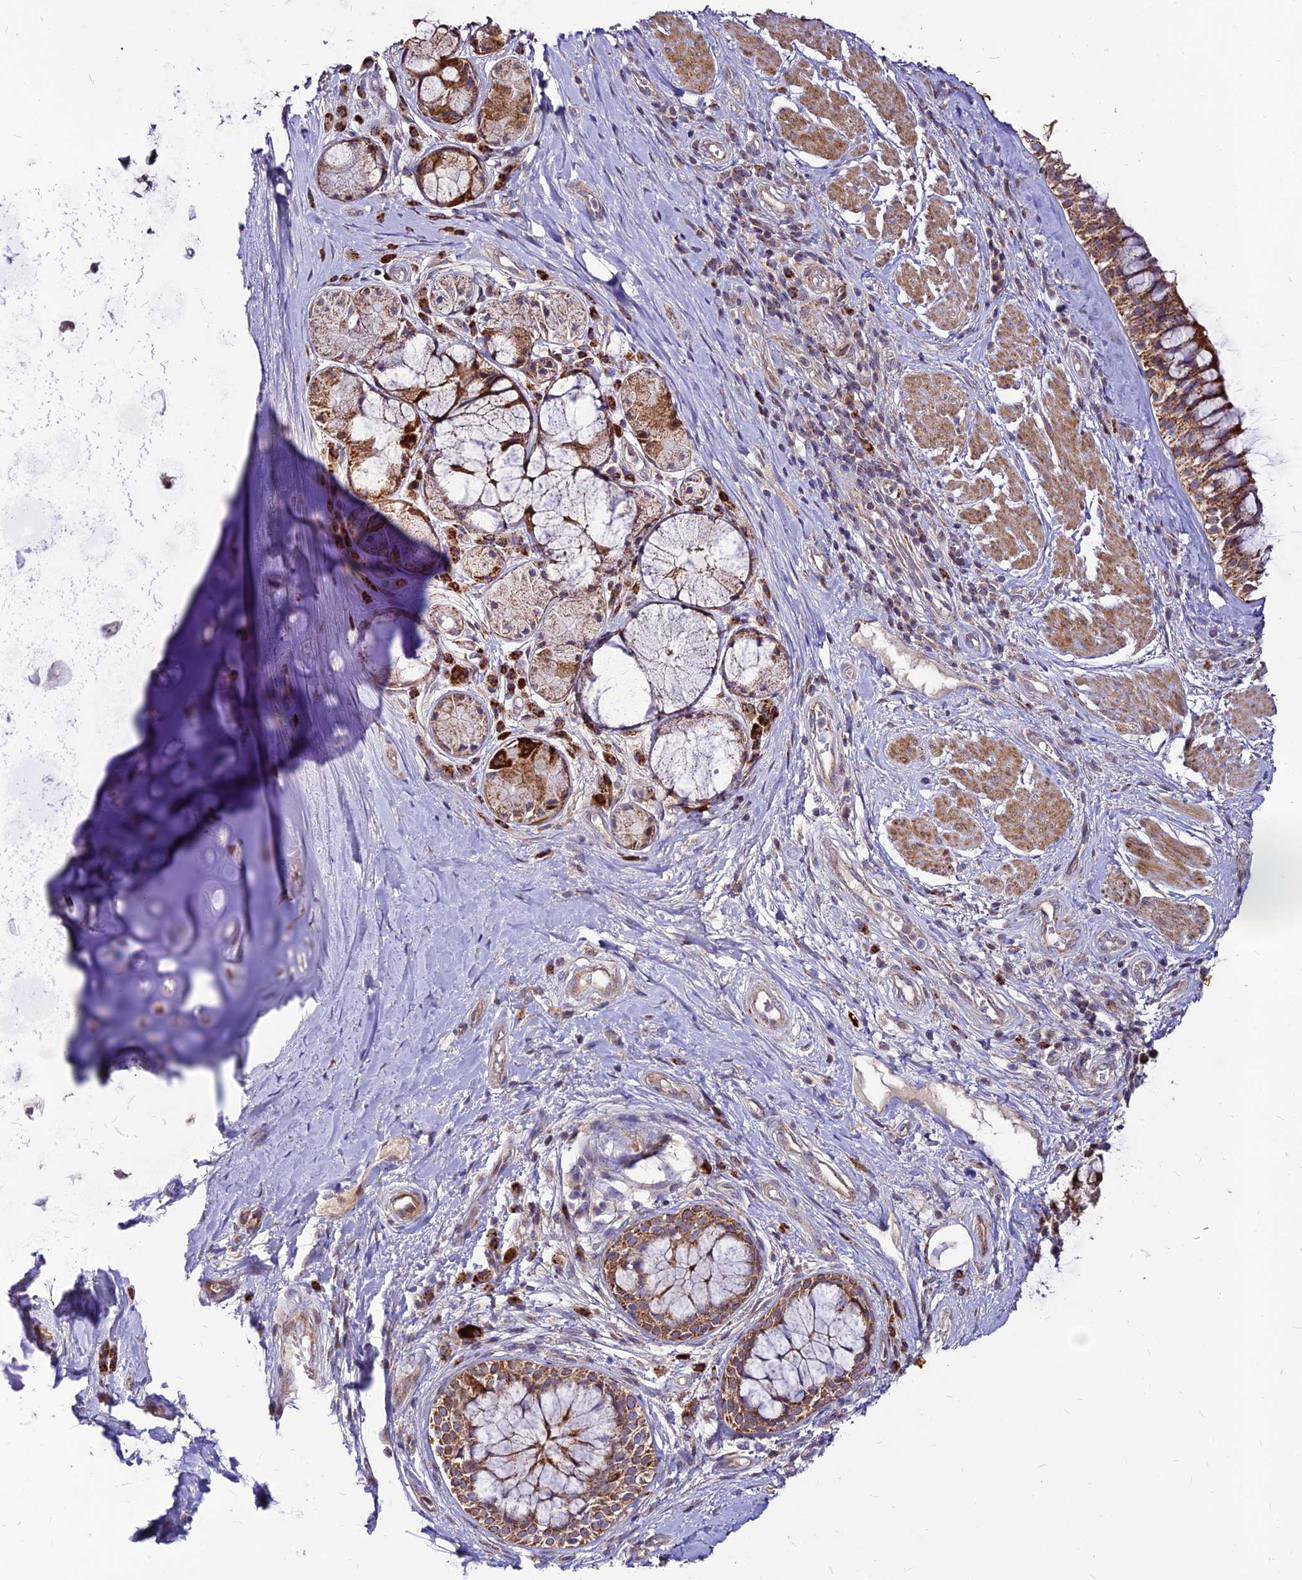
{"staining": {"intensity": "negative", "quantity": "none", "location": "none"}, "tissue": "adipose tissue", "cell_type": "Adipocytes", "image_type": "normal", "snomed": [{"axis": "morphology", "description": "Normal tissue, NOS"}, {"axis": "morphology", "description": "Squamous cell carcinoma, NOS"}, {"axis": "topography", "description": "Bronchus"}, {"axis": "topography", "description": "Lung"}], "caption": "DAB (3,3'-diaminobenzidine) immunohistochemical staining of normal adipose tissue reveals no significant positivity in adipocytes.", "gene": "ECI1", "patient": {"sex": "male", "age": 64}}